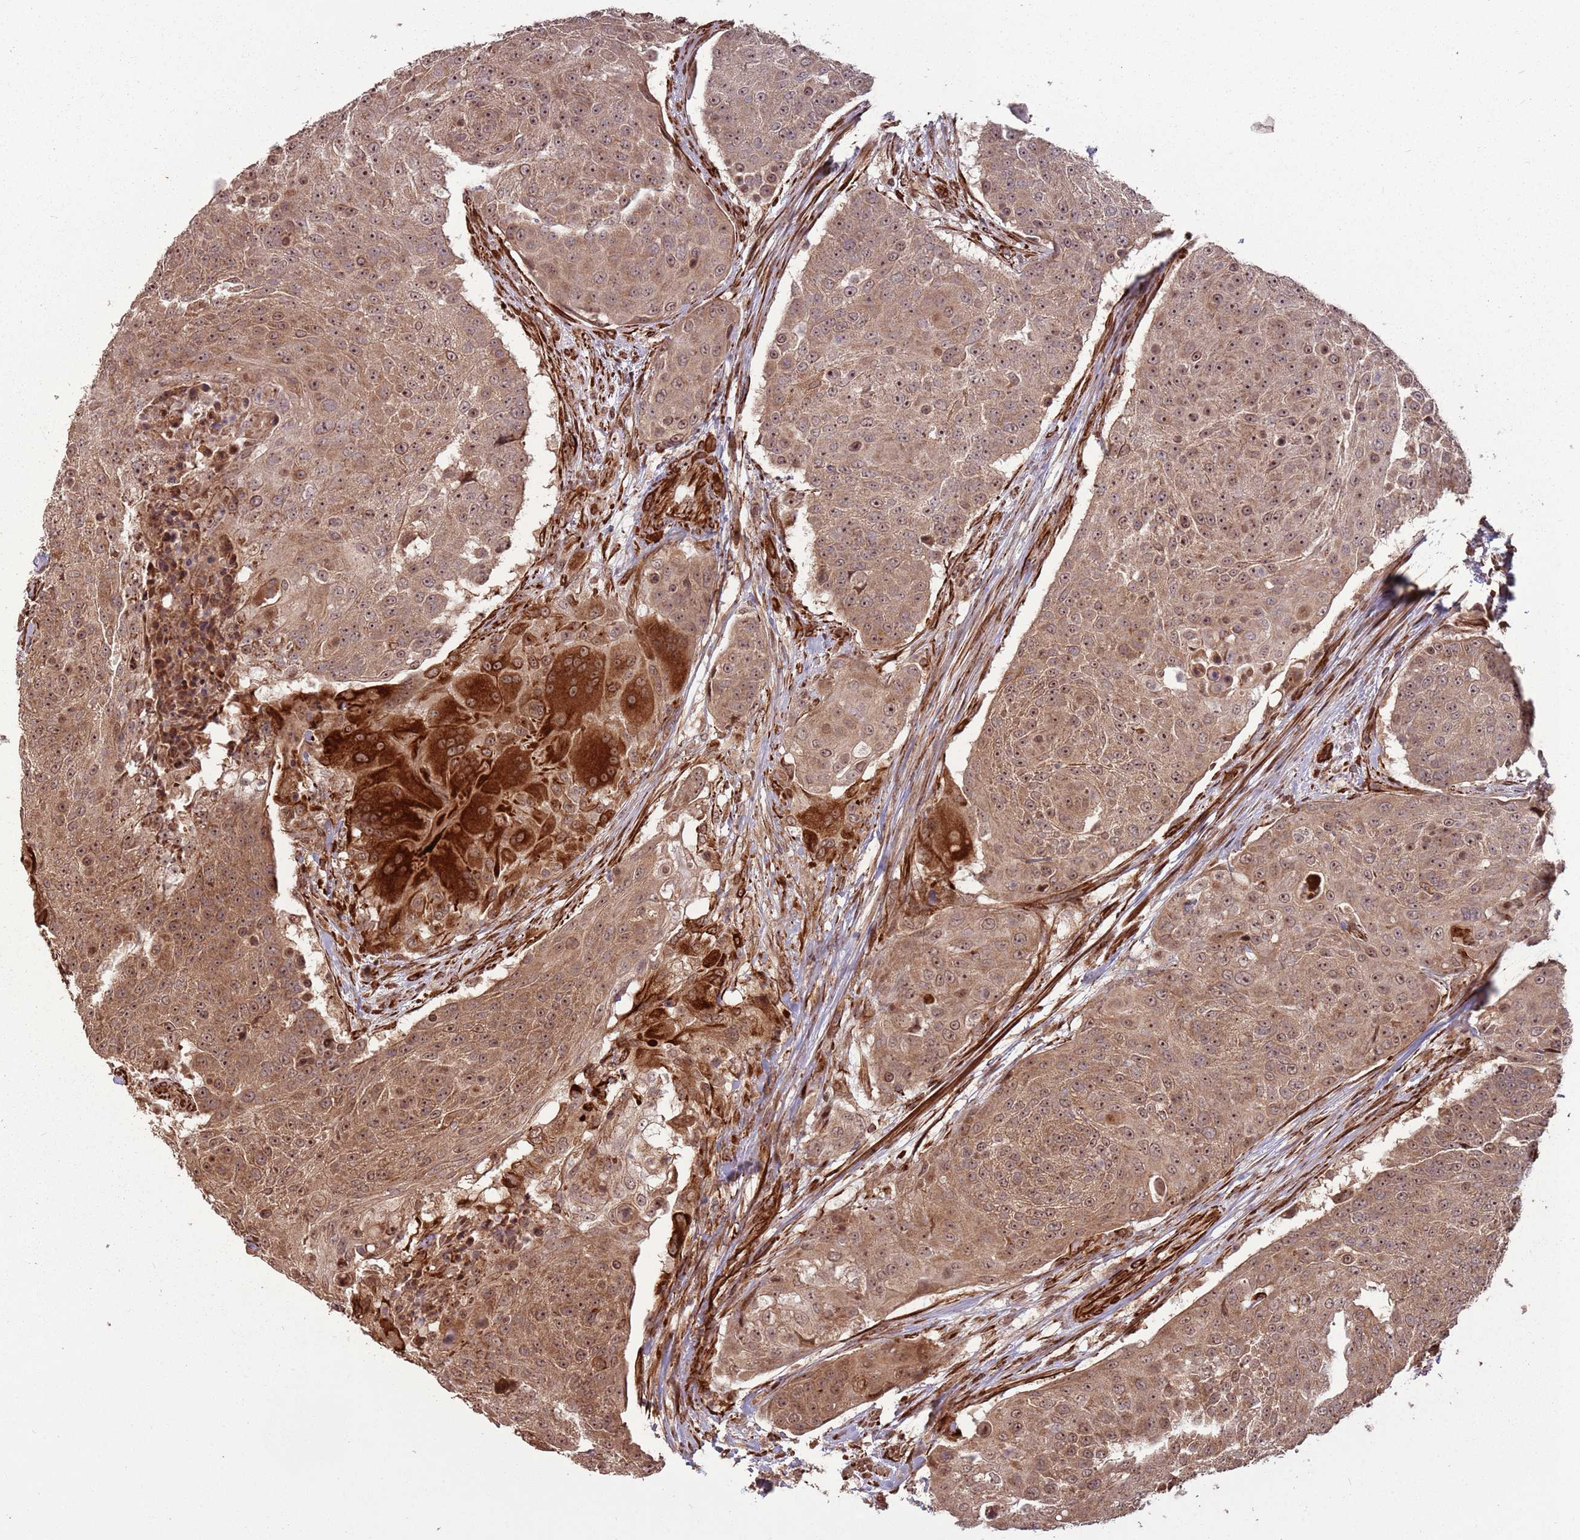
{"staining": {"intensity": "moderate", "quantity": ">75%", "location": "cytoplasmic/membranous,nuclear"}, "tissue": "urothelial cancer", "cell_type": "Tumor cells", "image_type": "cancer", "snomed": [{"axis": "morphology", "description": "Urothelial carcinoma, High grade"}, {"axis": "topography", "description": "Urinary bladder"}], "caption": "A photomicrograph of high-grade urothelial carcinoma stained for a protein reveals moderate cytoplasmic/membranous and nuclear brown staining in tumor cells.", "gene": "ADAMTS3", "patient": {"sex": "female", "age": 63}}